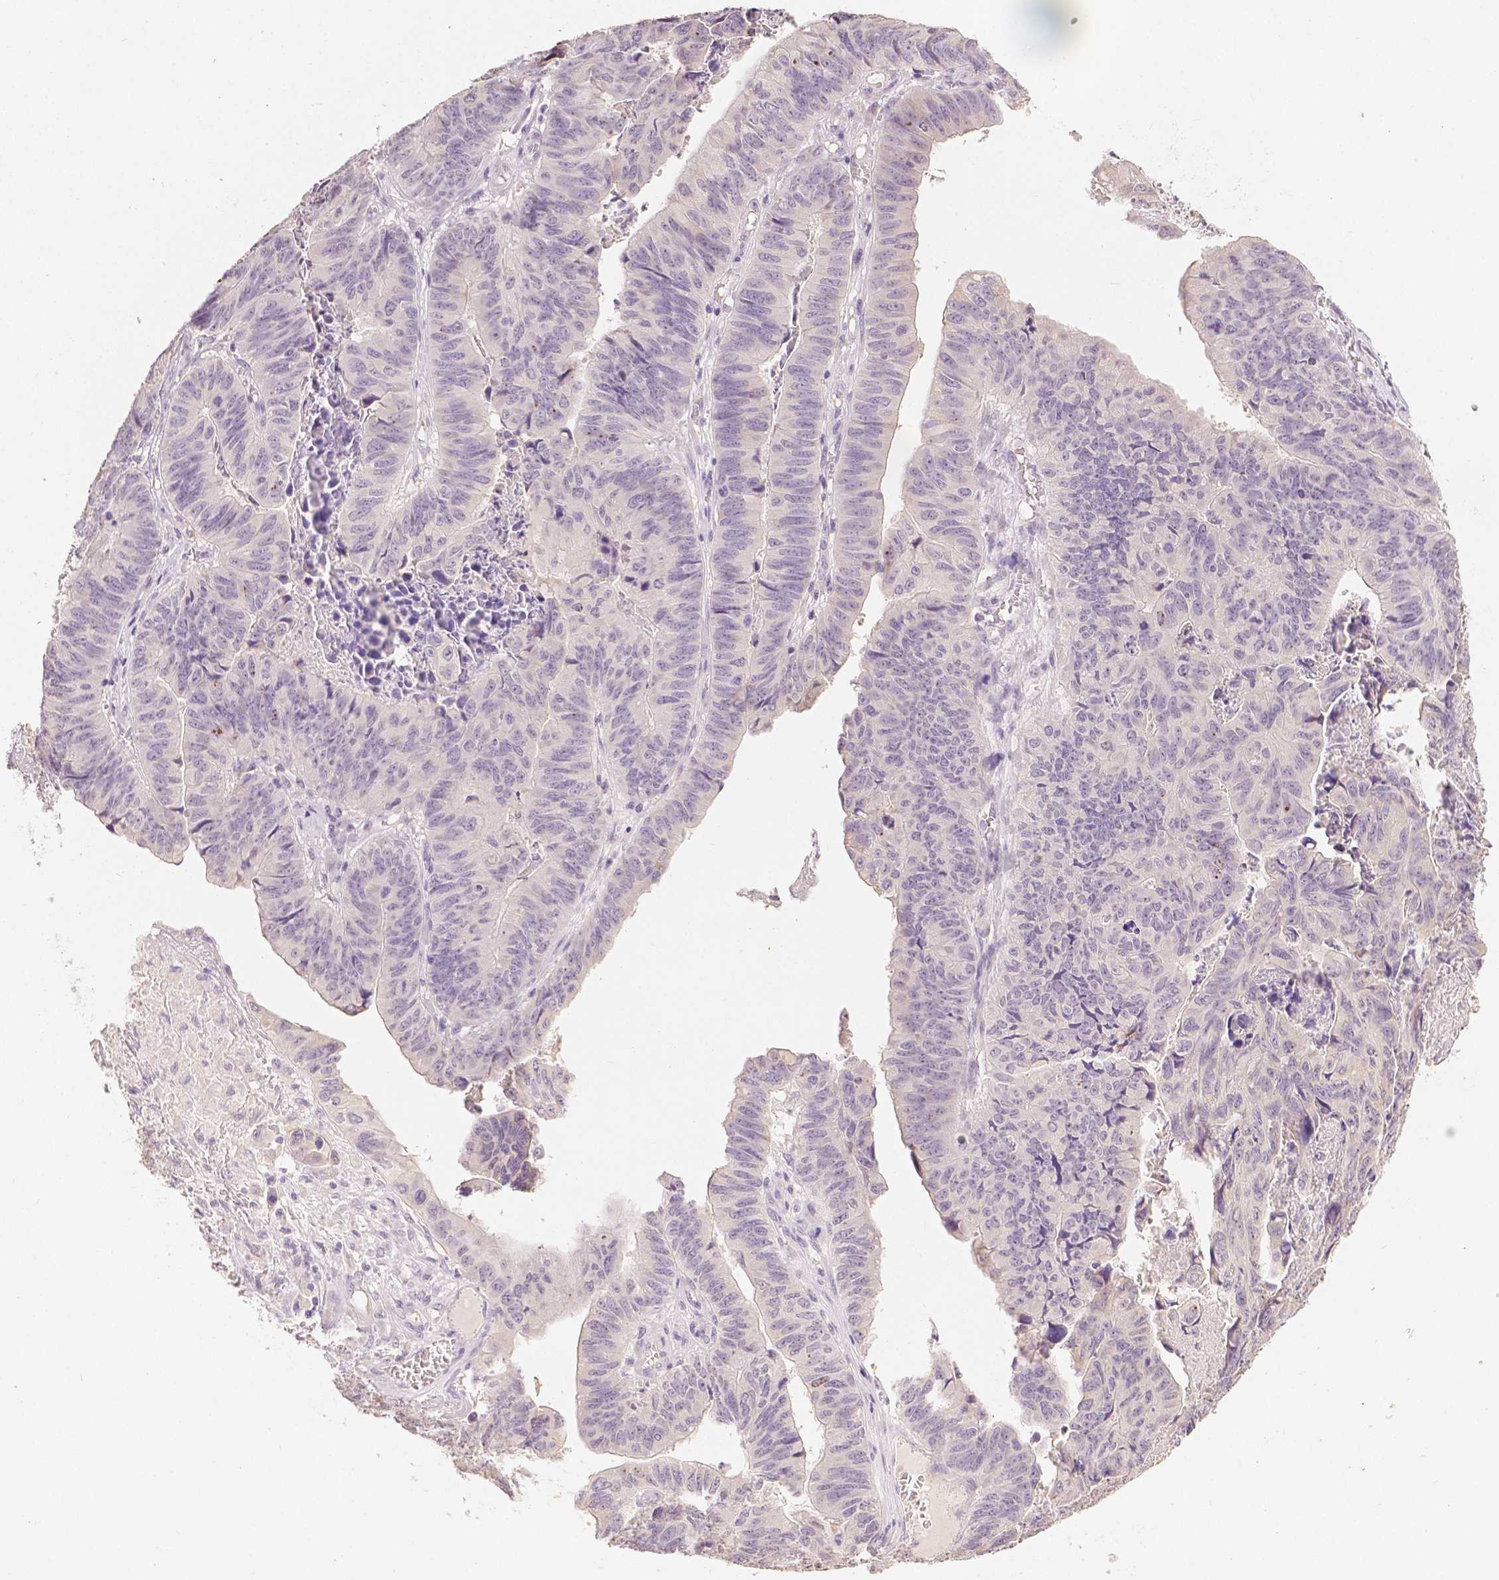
{"staining": {"intensity": "weak", "quantity": "<25%", "location": "cytoplasmic/membranous"}, "tissue": "stomach cancer", "cell_type": "Tumor cells", "image_type": "cancer", "snomed": [{"axis": "morphology", "description": "Adenocarcinoma, NOS"}, {"axis": "topography", "description": "Stomach, lower"}], "caption": "Stomach cancer stained for a protein using immunohistochemistry (IHC) reveals no positivity tumor cells.", "gene": "TGM1", "patient": {"sex": "male", "age": 77}}